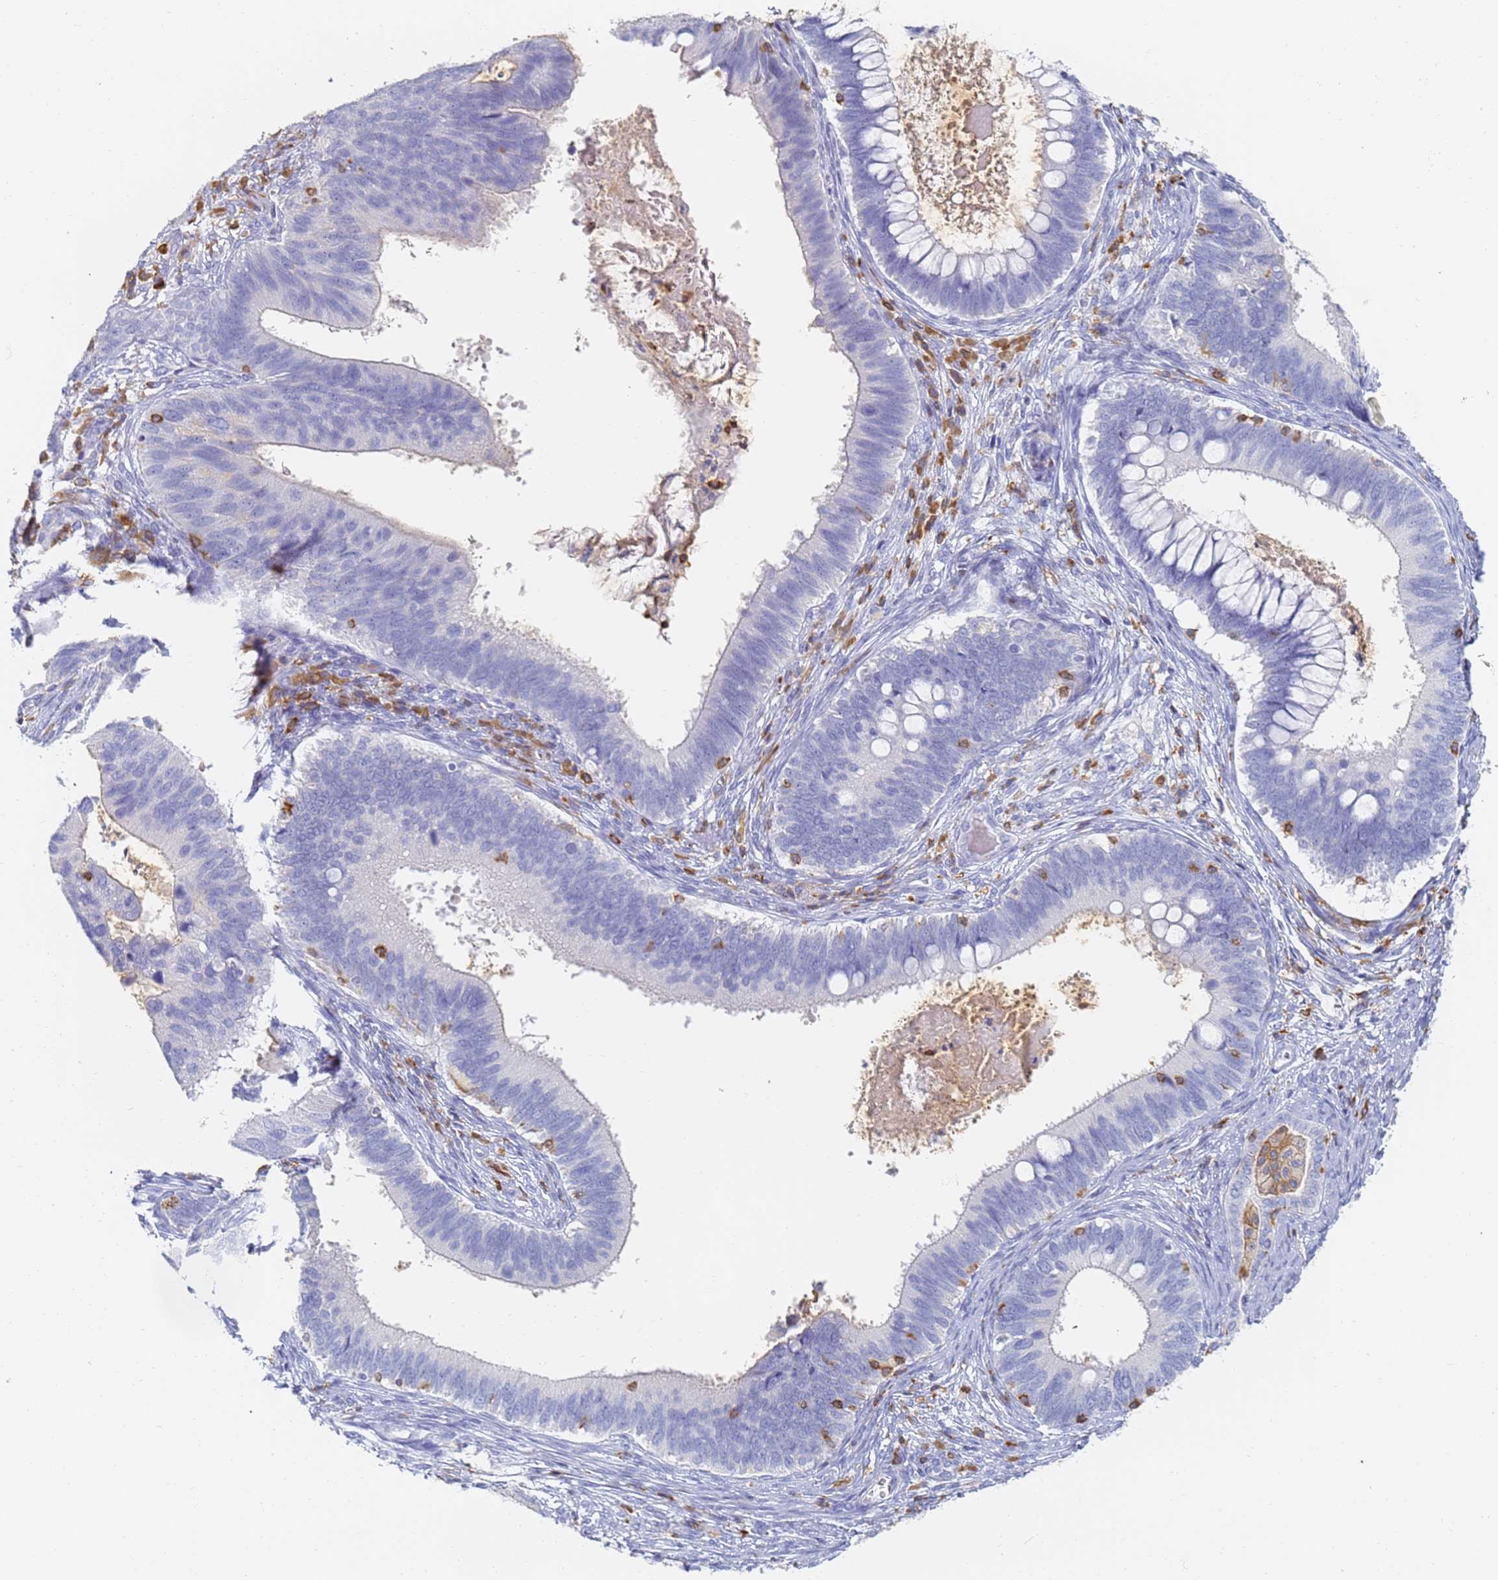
{"staining": {"intensity": "negative", "quantity": "none", "location": "none"}, "tissue": "cervical cancer", "cell_type": "Tumor cells", "image_type": "cancer", "snomed": [{"axis": "morphology", "description": "Adenocarcinoma, NOS"}, {"axis": "topography", "description": "Cervix"}], "caption": "Immunohistochemistry photomicrograph of neoplastic tissue: cervical cancer stained with DAB (3,3'-diaminobenzidine) demonstrates no significant protein staining in tumor cells.", "gene": "BIN2", "patient": {"sex": "female", "age": 42}}